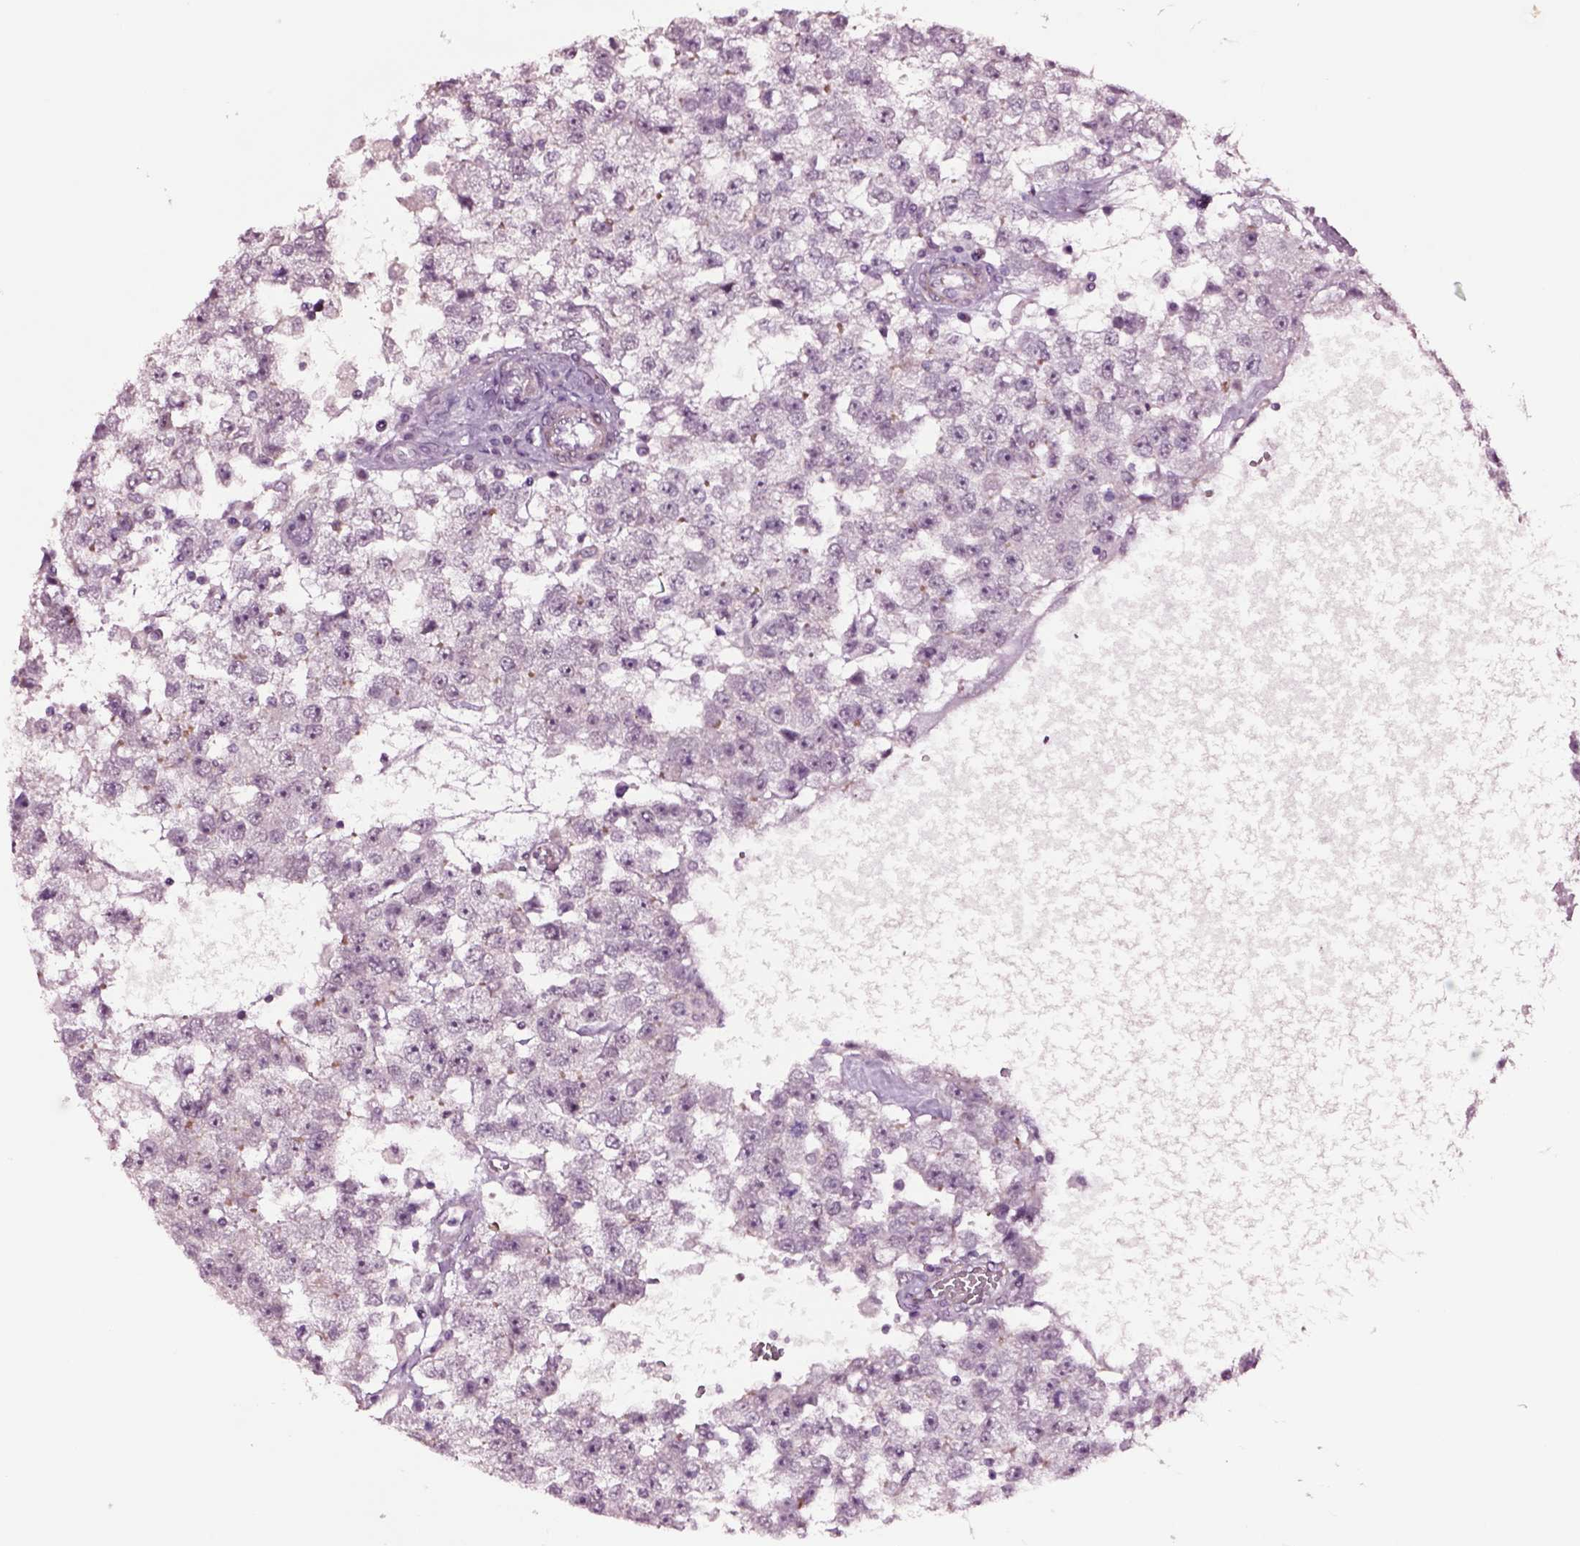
{"staining": {"intensity": "negative", "quantity": "none", "location": "none"}, "tissue": "testis cancer", "cell_type": "Tumor cells", "image_type": "cancer", "snomed": [{"axis": "morphology", "description": "Seminoma, NOS"}, {"axis": "topography", "description": "Testis"}], "caption": "High magnification brightfield microscopy of seminoma (testis) stained with DAB (3,3'-diaminobenzidine) (brown) and counterstained with hematoxylin (blue): tumor cells show no significant expression. (DAB immunohistochemistry (IHC) with hematoxylin counter stain).", "gene": "SOX10", "patient": {"sex": "male", "age": 34}}